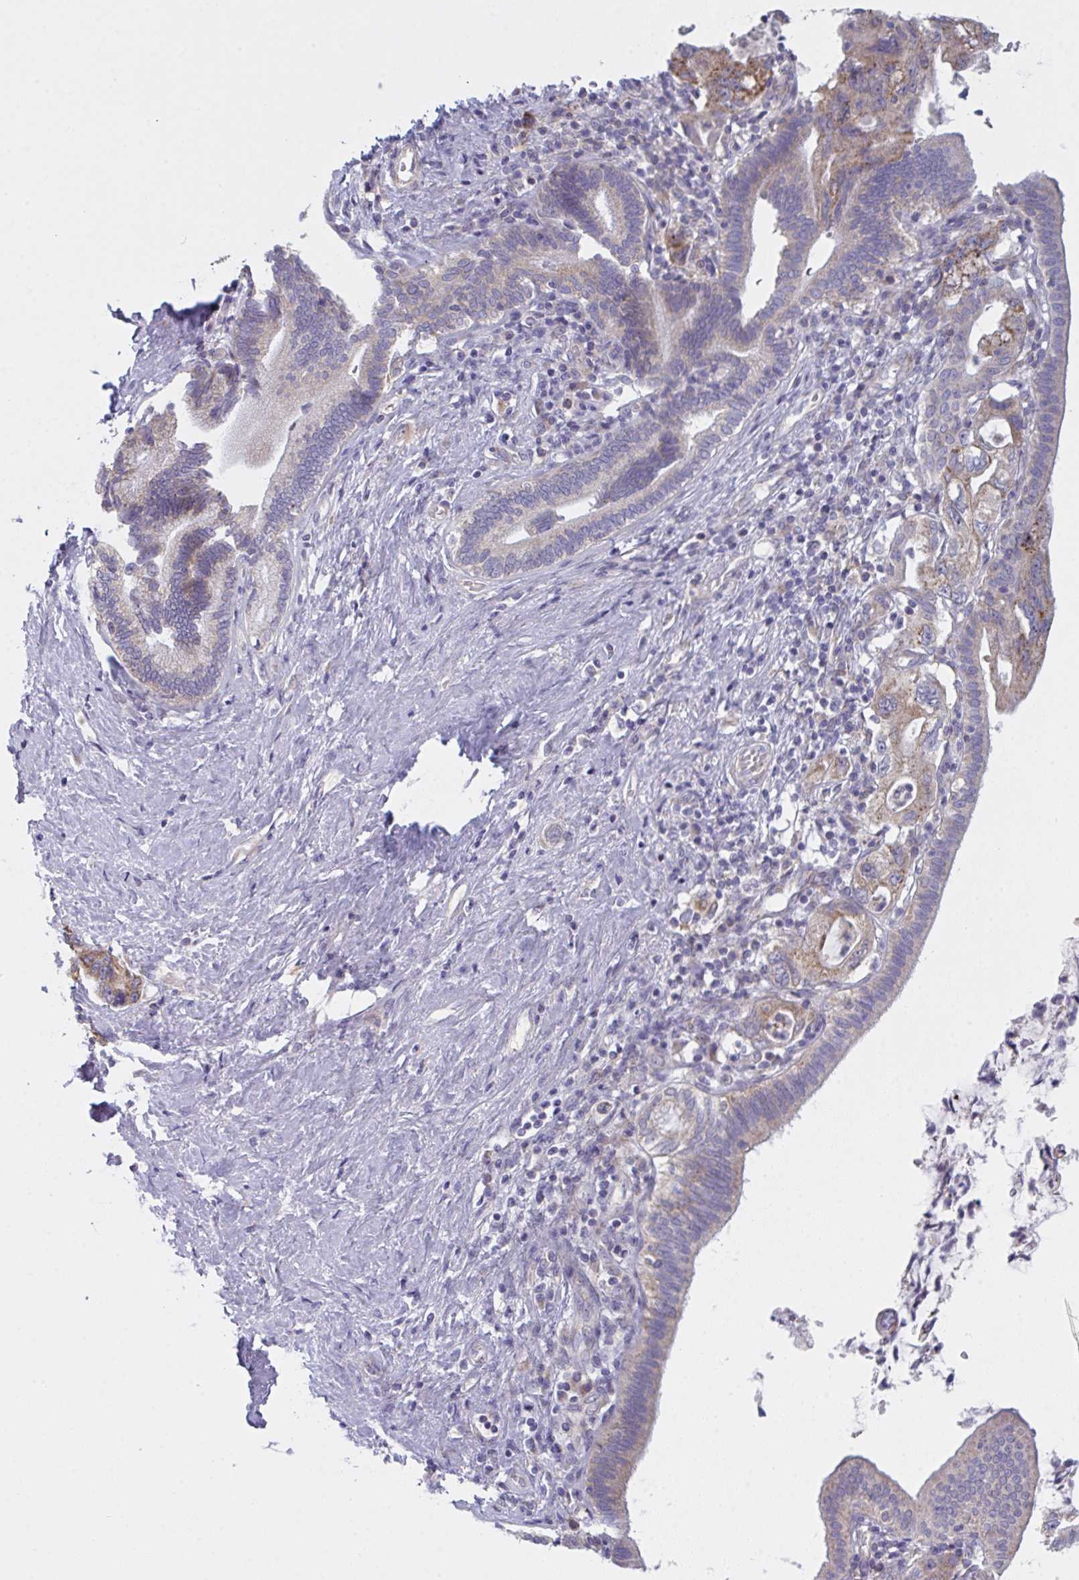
{"staining": {"intensity": "moderate", "quantity": "25%-75%", "location": "cytoplasmic/membranous"}, "tissue": "pancreatic cancer", "cell_type": "Tumor cells", "image_type": "cancer", "snomed": [{"axis": "morphology", "description": "Adenocarcinoma, NOS"}, {"axis": "topography", "description": "Pancreas"}], "caption": "A high-resolution micrograph shows immunohistochemistry (IHC) staining of adenocarcinoma (pancreatic), which exhibits moderate cytoplasmic/membranous staining in about 25%-75% of tumor cells.", "gene": "MRPS2", "patient": {"sex": "female", "age": 73}}